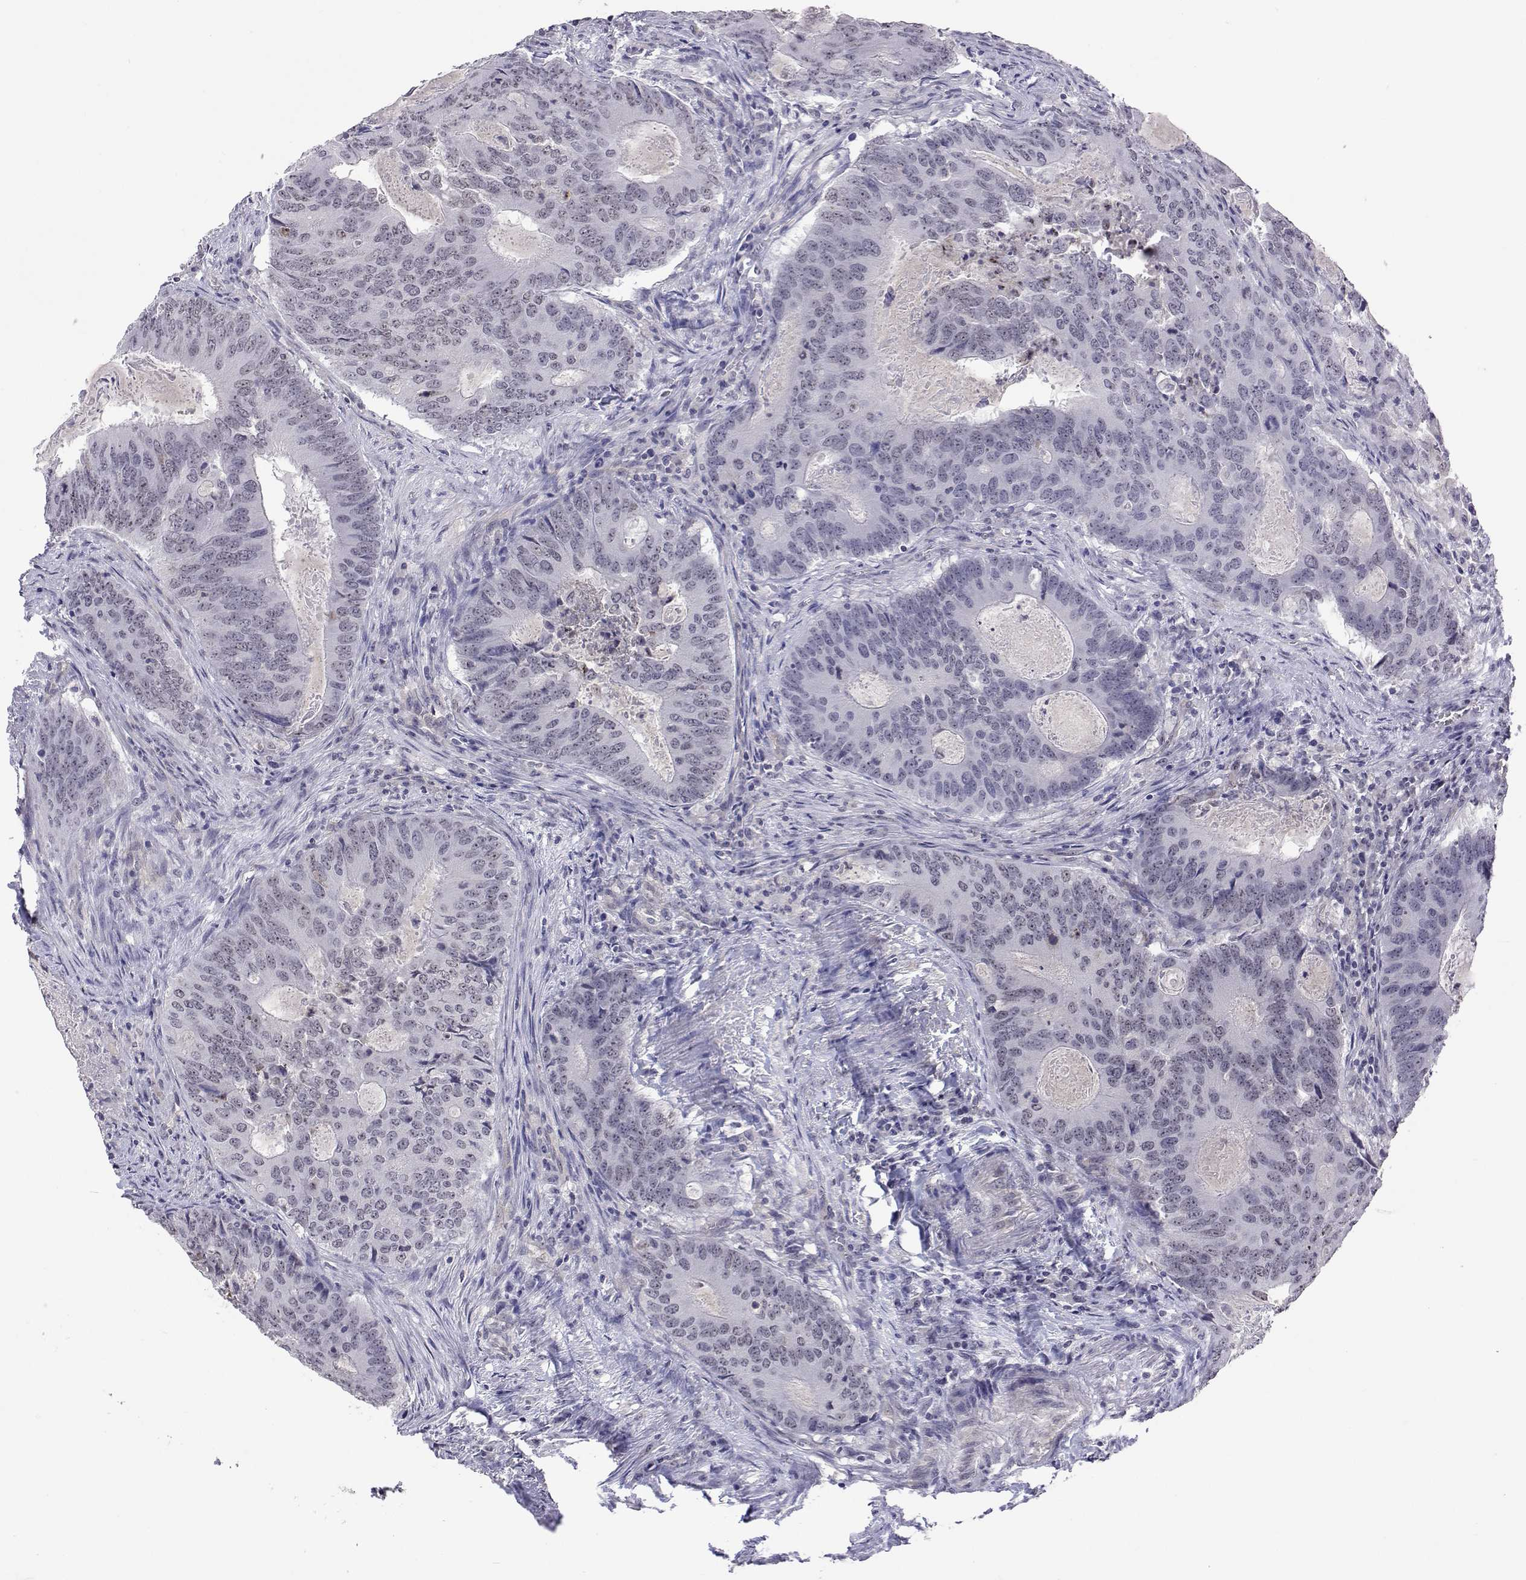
{"staining": {"intensity": "weak", "quantity": "<25%", "location": "nuclear"}, "tissue": "colorectal cancer", "cell_type": "Tumor cells", "image_type": "cancer", "snomed": [{"axis": "morphology", "description": "Adenocarcinoma, NOS"}, {"axis": "topography", "description": "Colon"}], "caption": "Tumor cells are negative for protein expression in human adenocarcinoma (colorectal).", "gene": "NHP2", "patient": {"sex": "male", "age": 67}}